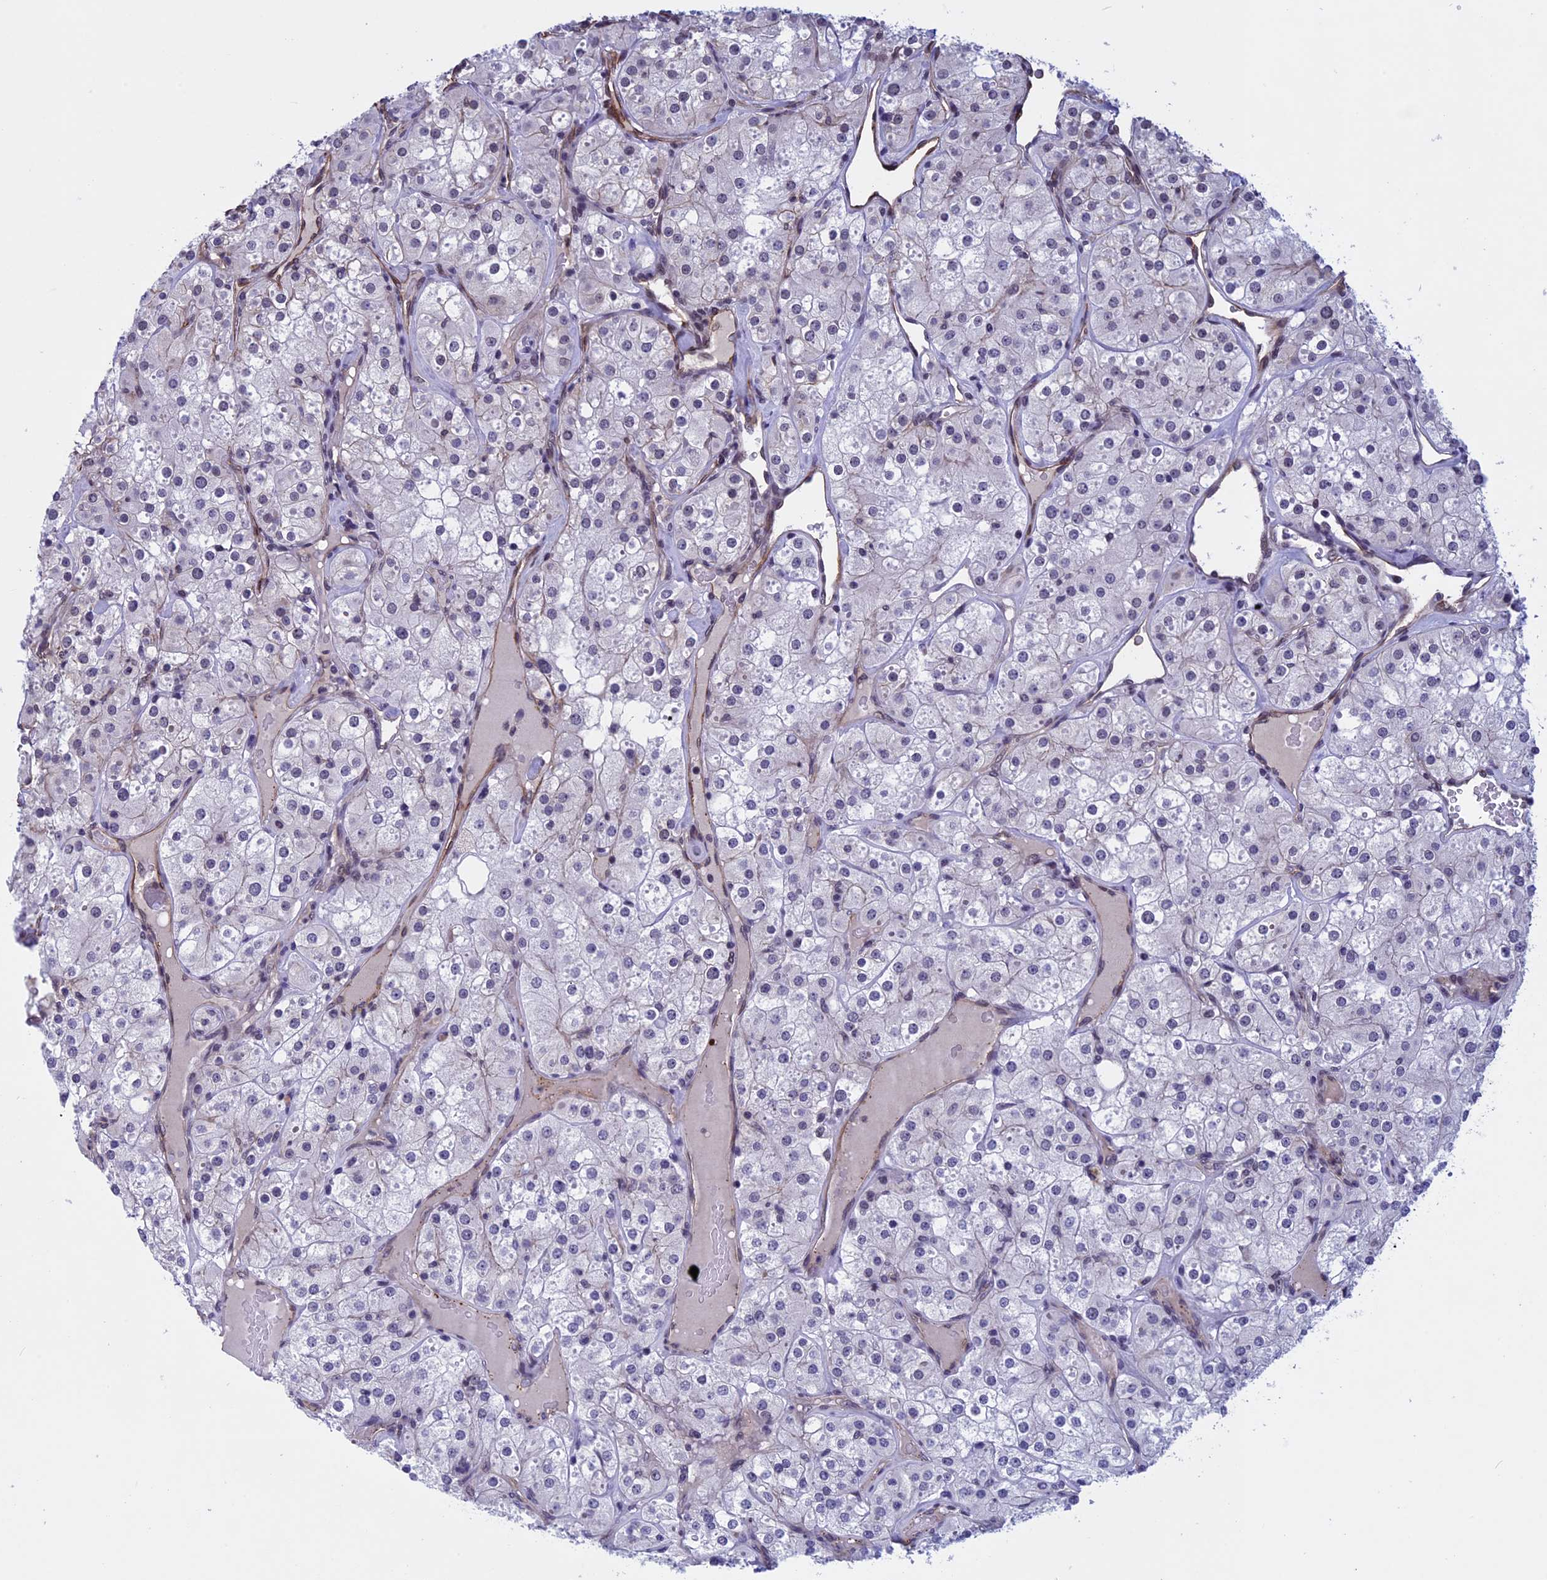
{"staining": {"intensity": "negative", "quantity": "none", "location": "none"}, "tissue": "renal cancer", "cell_type": "Tumor cells", "image_type": "cancer", "snomed": [{"axis": "morphology", "description": "Adenocarcinoma, NOS"}, {"axis": "topography", "description": "Kidney"}], "caption": "An IHC image of renal cancer is shown. There is no staining in tumor cells of renal cancer.", "gene": "NIPBL", "patient": {"sex": "male", "age": 77}}